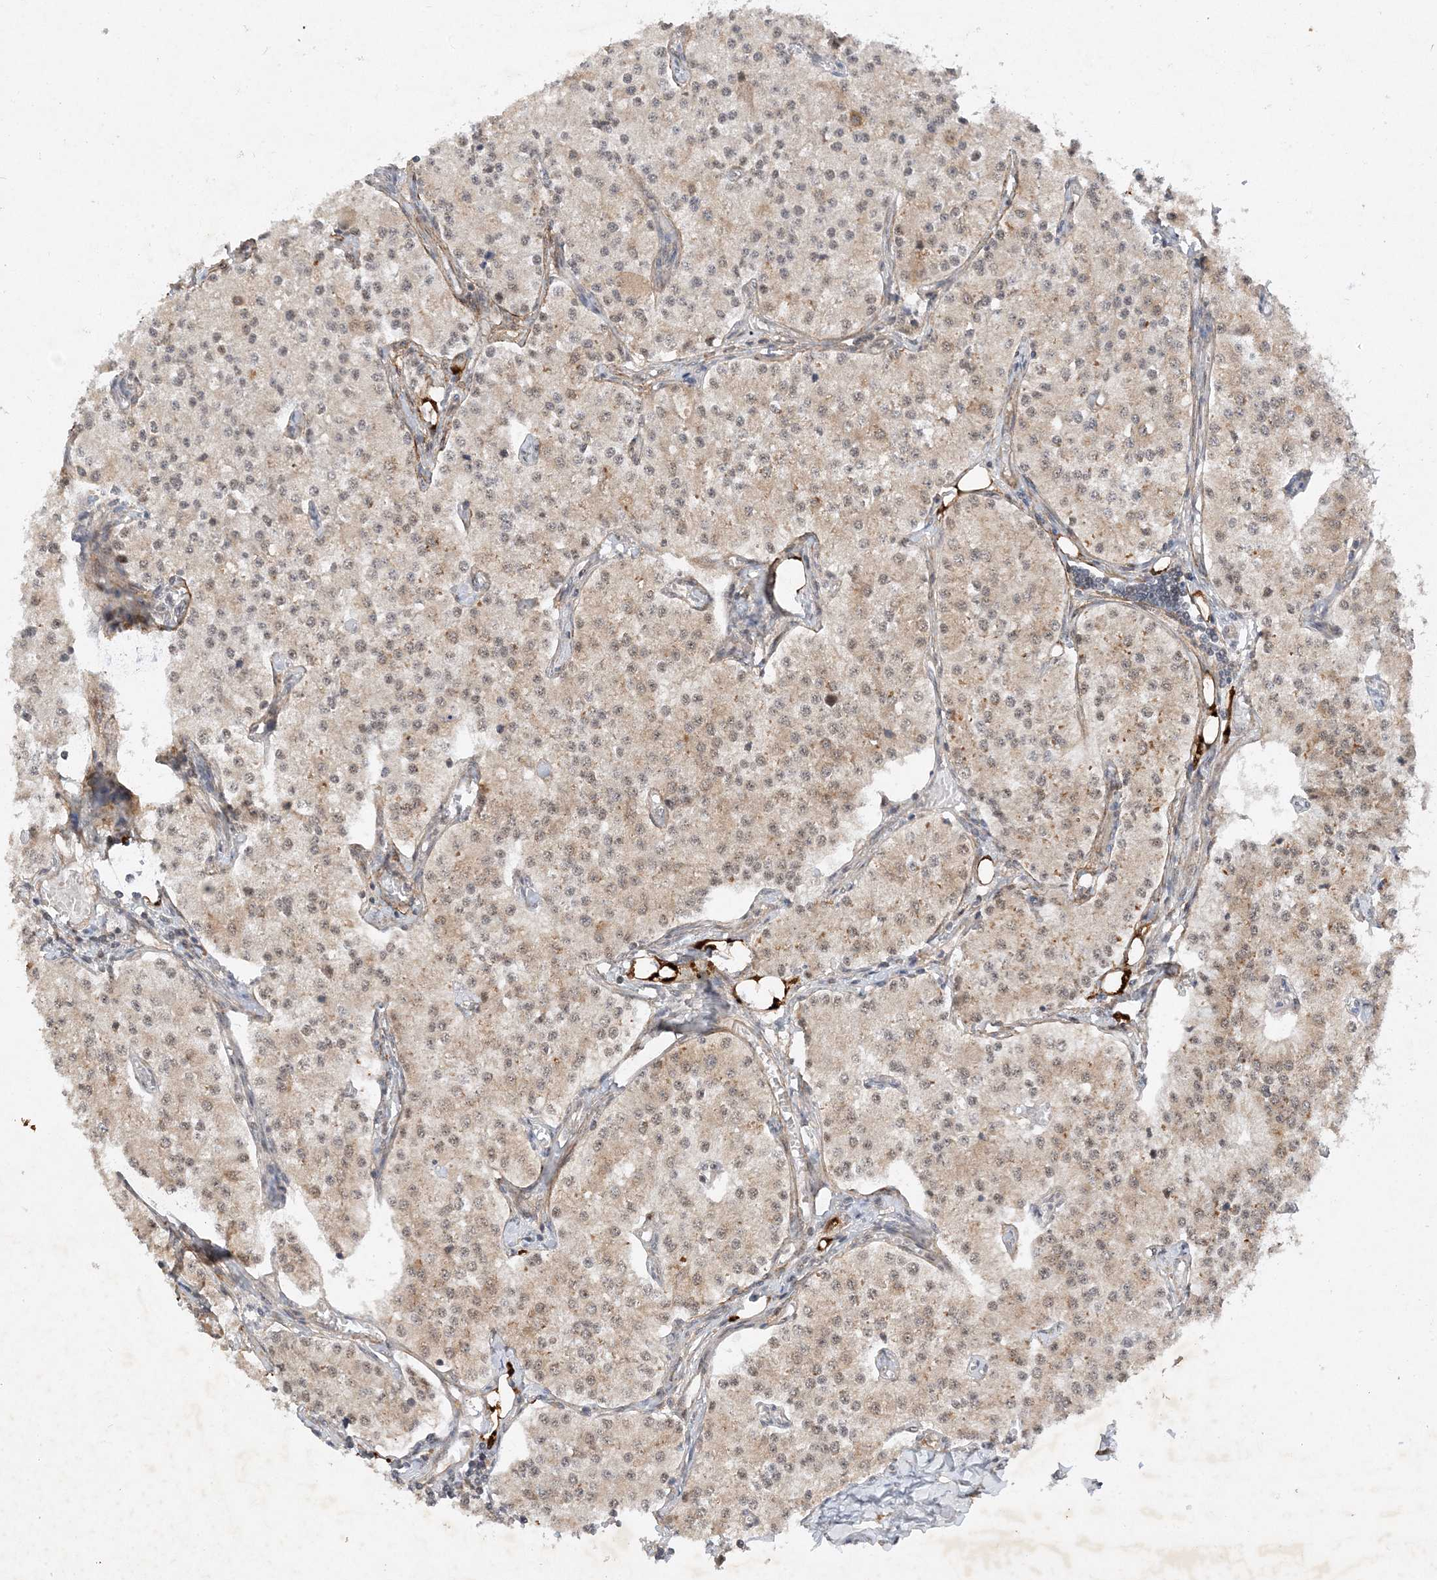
{"staining": {"intensity": "weak", "quantity": ">75%", "location": "cytoplasmic/membranous,nuclear"}, "tissue": "carcinoid", "cell_type": "Tumor cells", "image_type": "cancer", "snomed": [{"axis": "morphology", "description": "Carcinoid, malignant, NOS"}, {"axis": "topography", "description": "Colon"}], "caption": "Immunohistochemistry photomicrograph of neoplastic tissue: carcinoid (malignant) stained using immunohistochemistry (IHC) shows low levels of weak protein expression localized specifically in the cytoplasmic/membranous and nuclear of tumor cells, appearing as a cytoplasmic/membranous and nuclear brown color.", "gene": "MAST3", "patient": {"sex": "female", "age": 52}}